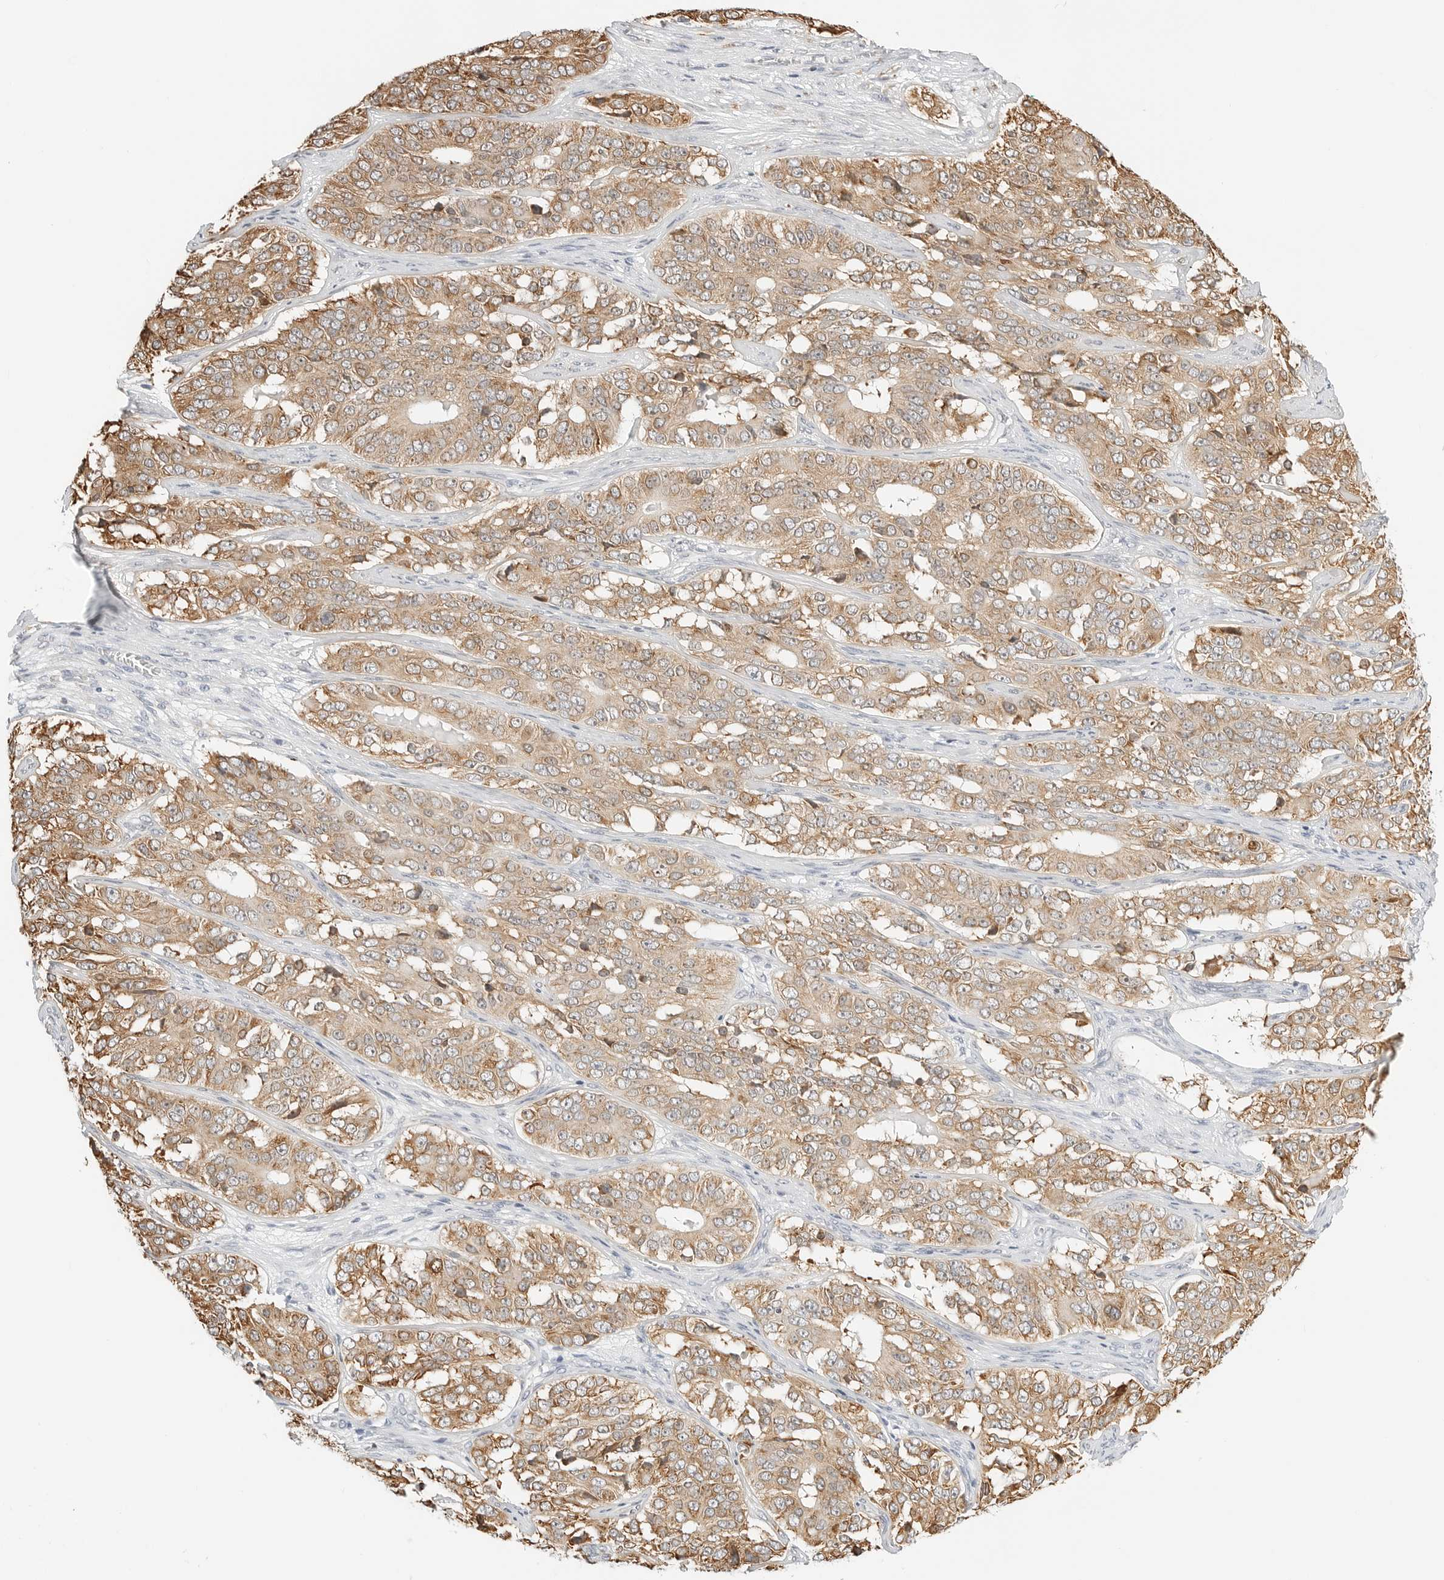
{"staining": {"intensity": "weak", "quantity": ">75%", "location": "cytoplasmic/membranous"}, "tissue": "ovarian cancer", "cell_type": "Tumor cells", "image_type": "cancer", "snomed": [{"axis": "morphology", "description": "Carcinoma, endometroid"}, {"axis": "topography", "description": "Ovary"}], "caption": "Immunohistochemistry (IHC) image of neoplastic tissue: human endometroid carcinoma (ovarian) stained using IHC exhibits low levels of weak protein expression localized specifically in the cytoplasmic/membranous of tumor cells, appearing as a cytoplasmic/membranous brown color.", "gene": "THEM4", "patient": {"sex": "female", "age": 51}}